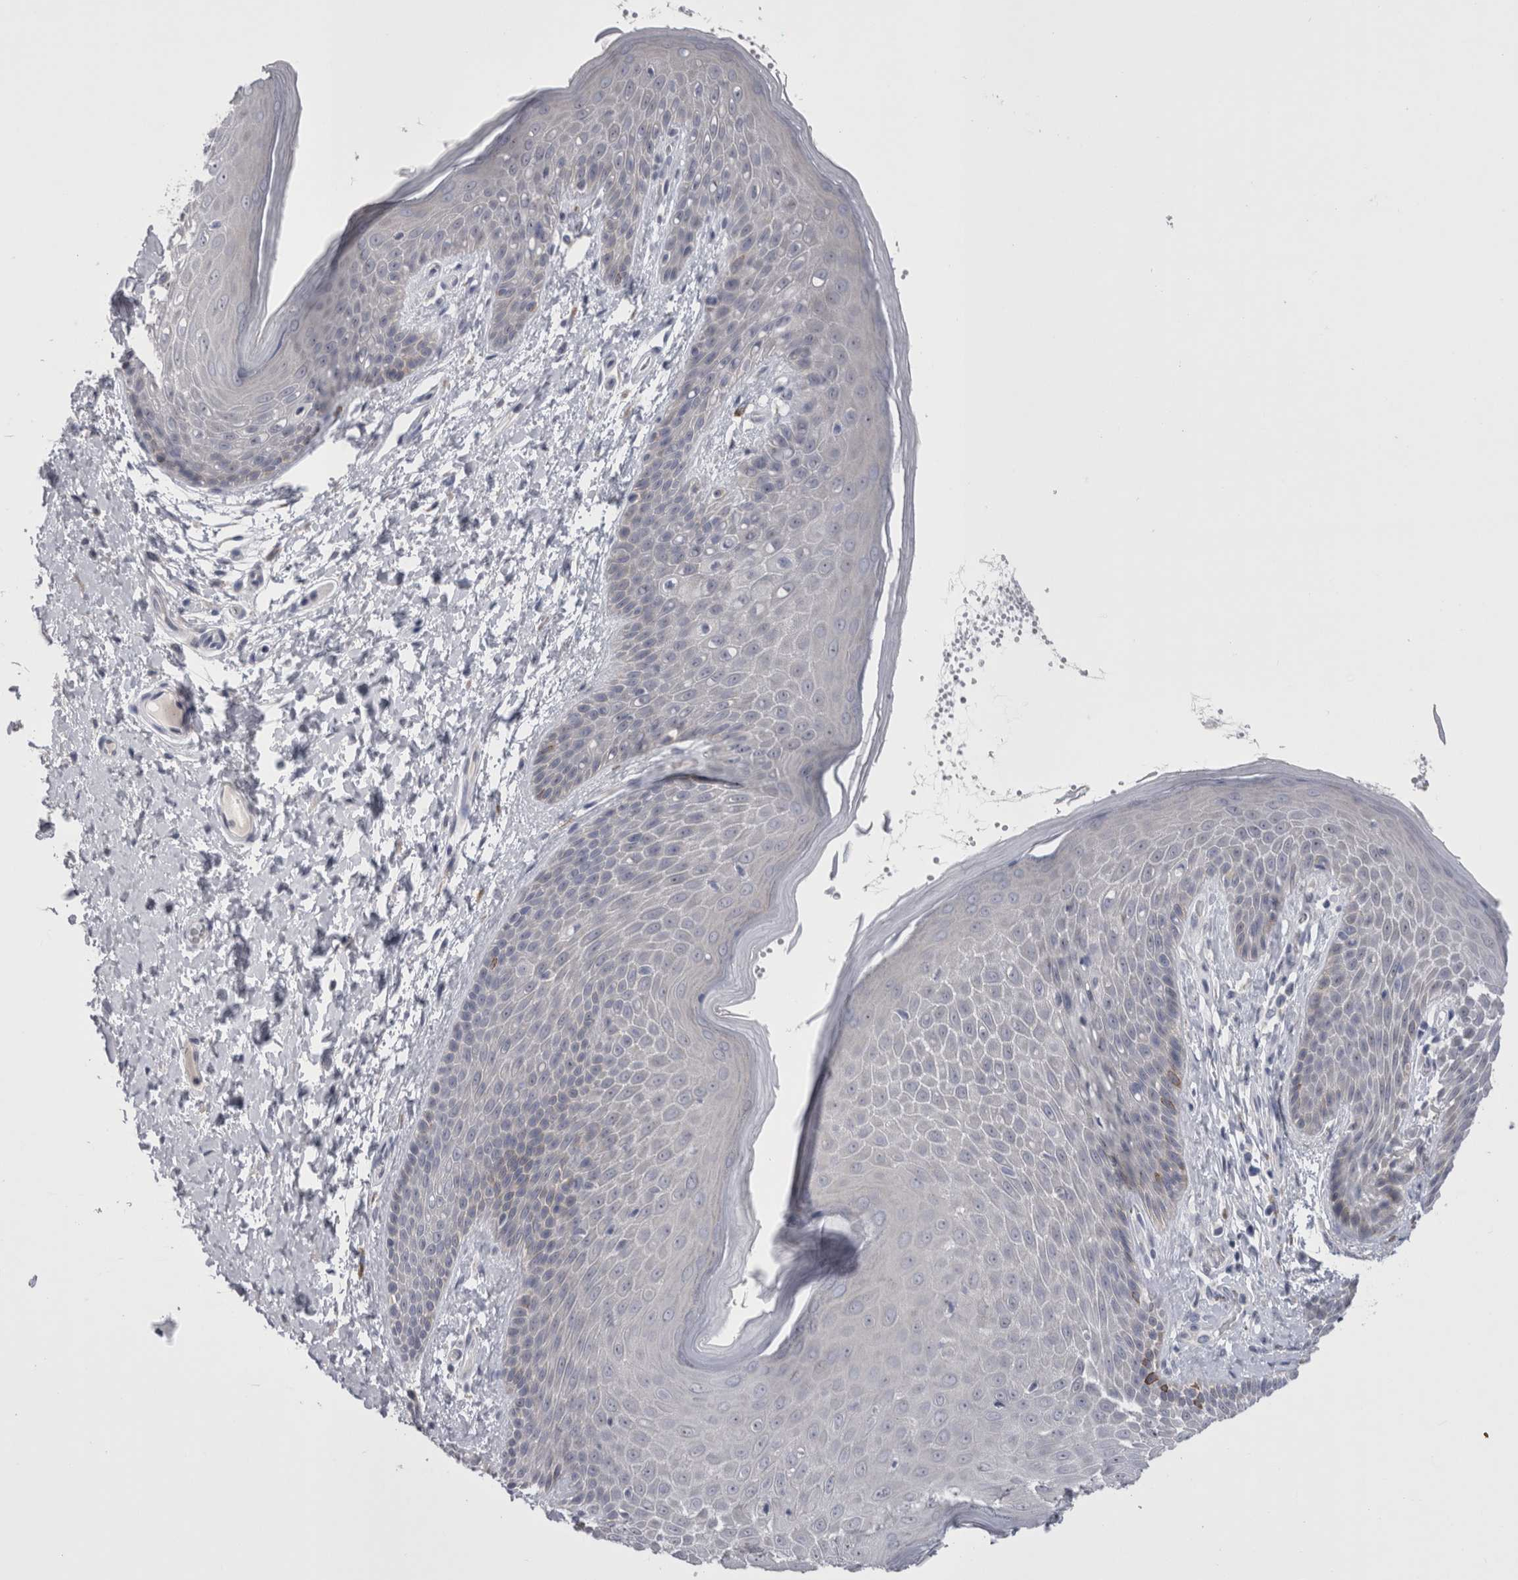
{"staining": {"intensity": "moderate", "quantity": "<25%", "location": "cytoplasmic/membranous"}, "tissue": "skin", "cell_type": "Epidermal cells", "image_type": "normal", "snomed": [{"axis": "morphology", "description": "Normal tissue, NOS"}, {"axis": "topography", "description": "Anal"}], "caption": "A low amount of moderate cytoplasmic/membranous staining is identified in about <25% of epidermal cells in normal skin.", "gene": "PWP2", "patient": {"sex": "male", "age": 74}}